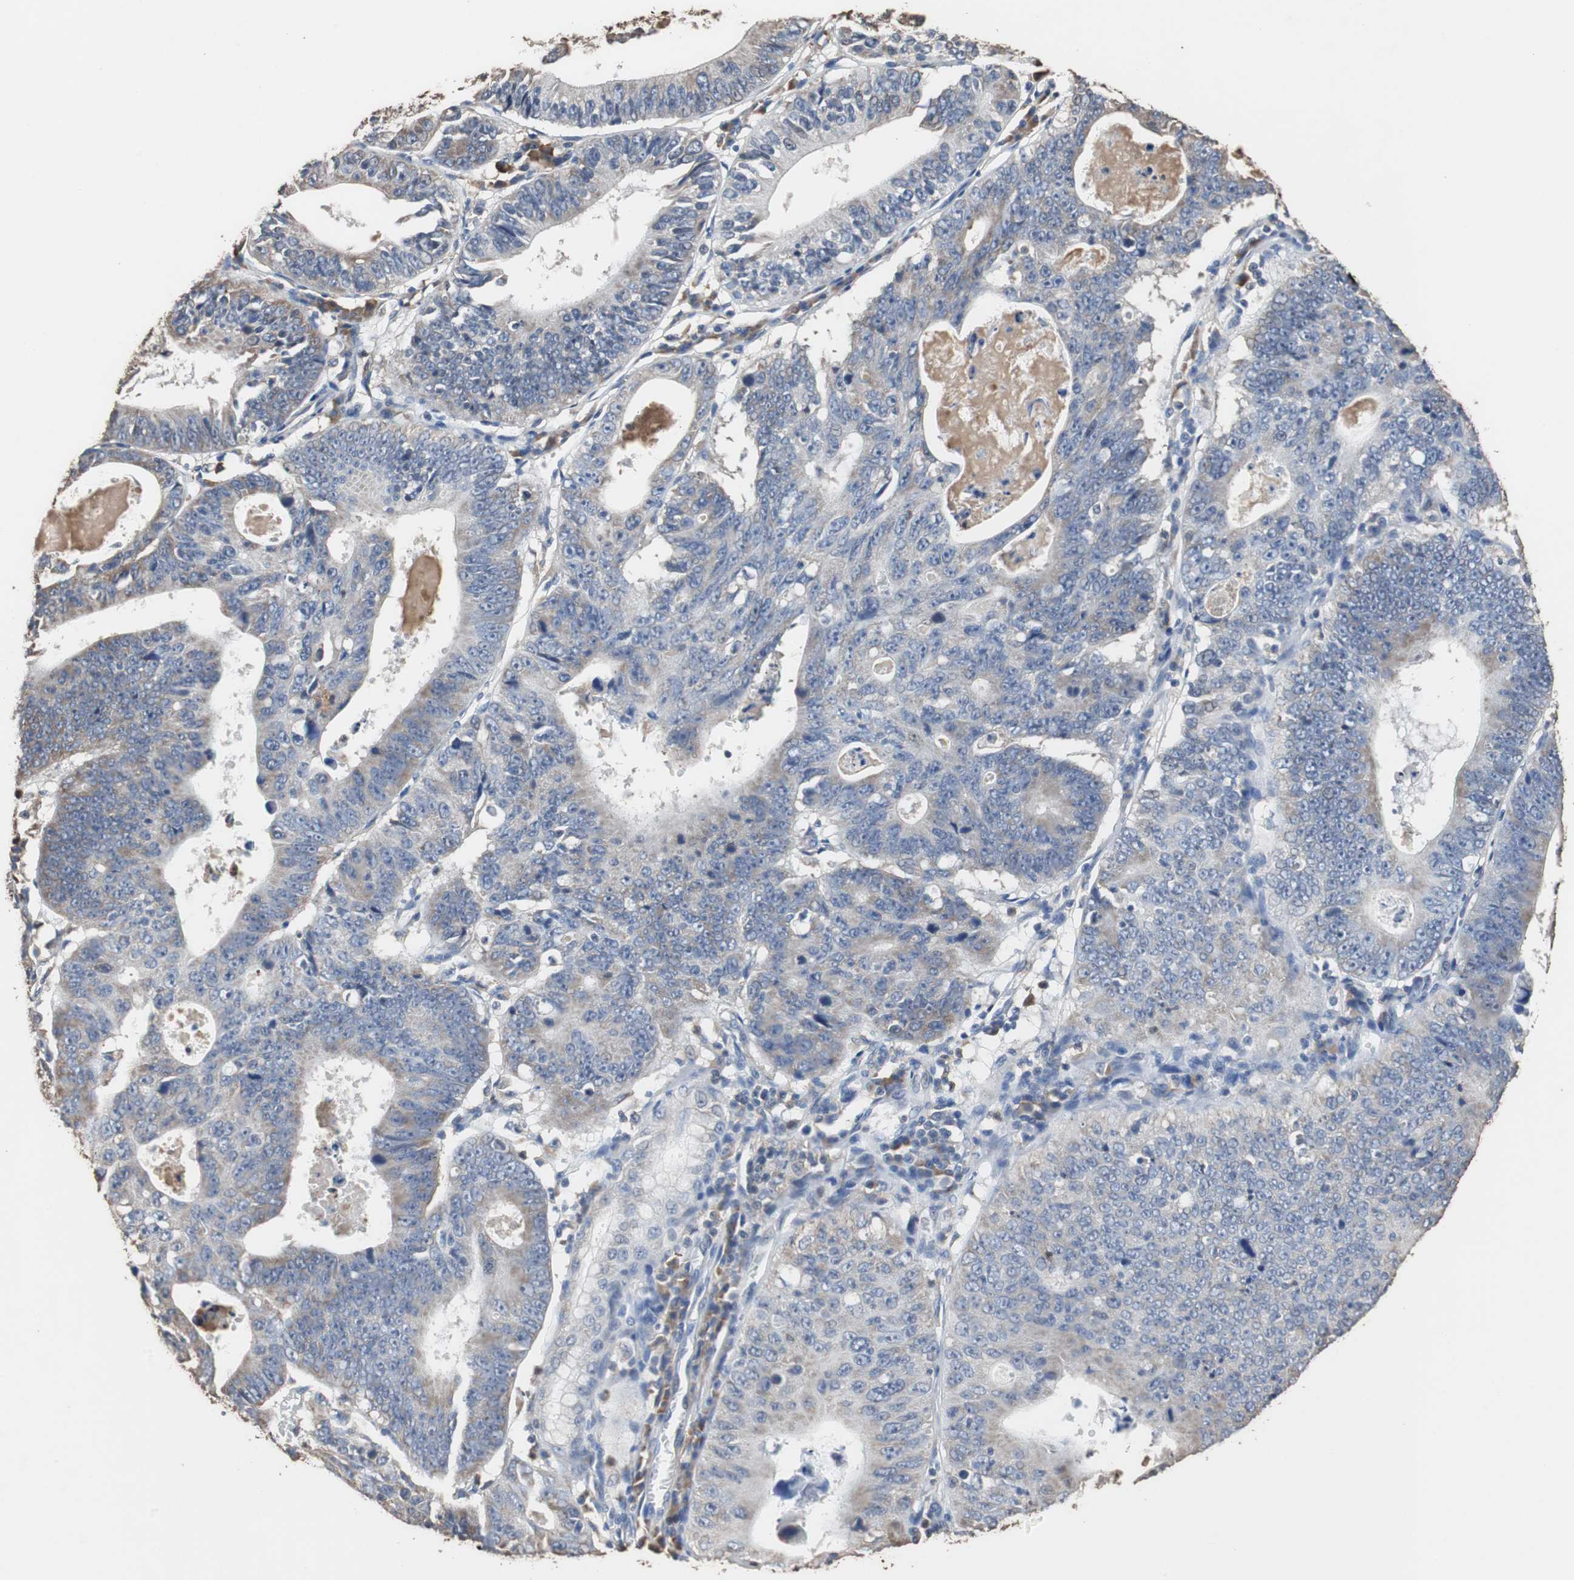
{"staining": {"intensity": "weak", "quantity": "<25%", "location": "cytoplasmic/membranous"}, "tissue": "stomach cancer", "cell_type": "Tumor cells", "image_type": "cancer", "snomed": [{"axis": "morphology", "description": "Adenocarcinoma, NOS"}, {"axis": "topography", "description": "Stomach"}], "caption": "IHC image of neoplastic tissue: stomach cancer stained with DAB (3,3'-diaminobenzidine) shows no significant protein expression in tumor cells. (Immunohistochemistry, brightfield microscopy, high magnification).", "gene": "SCIMP", "patient": {"sex": "male", "age": 59}}